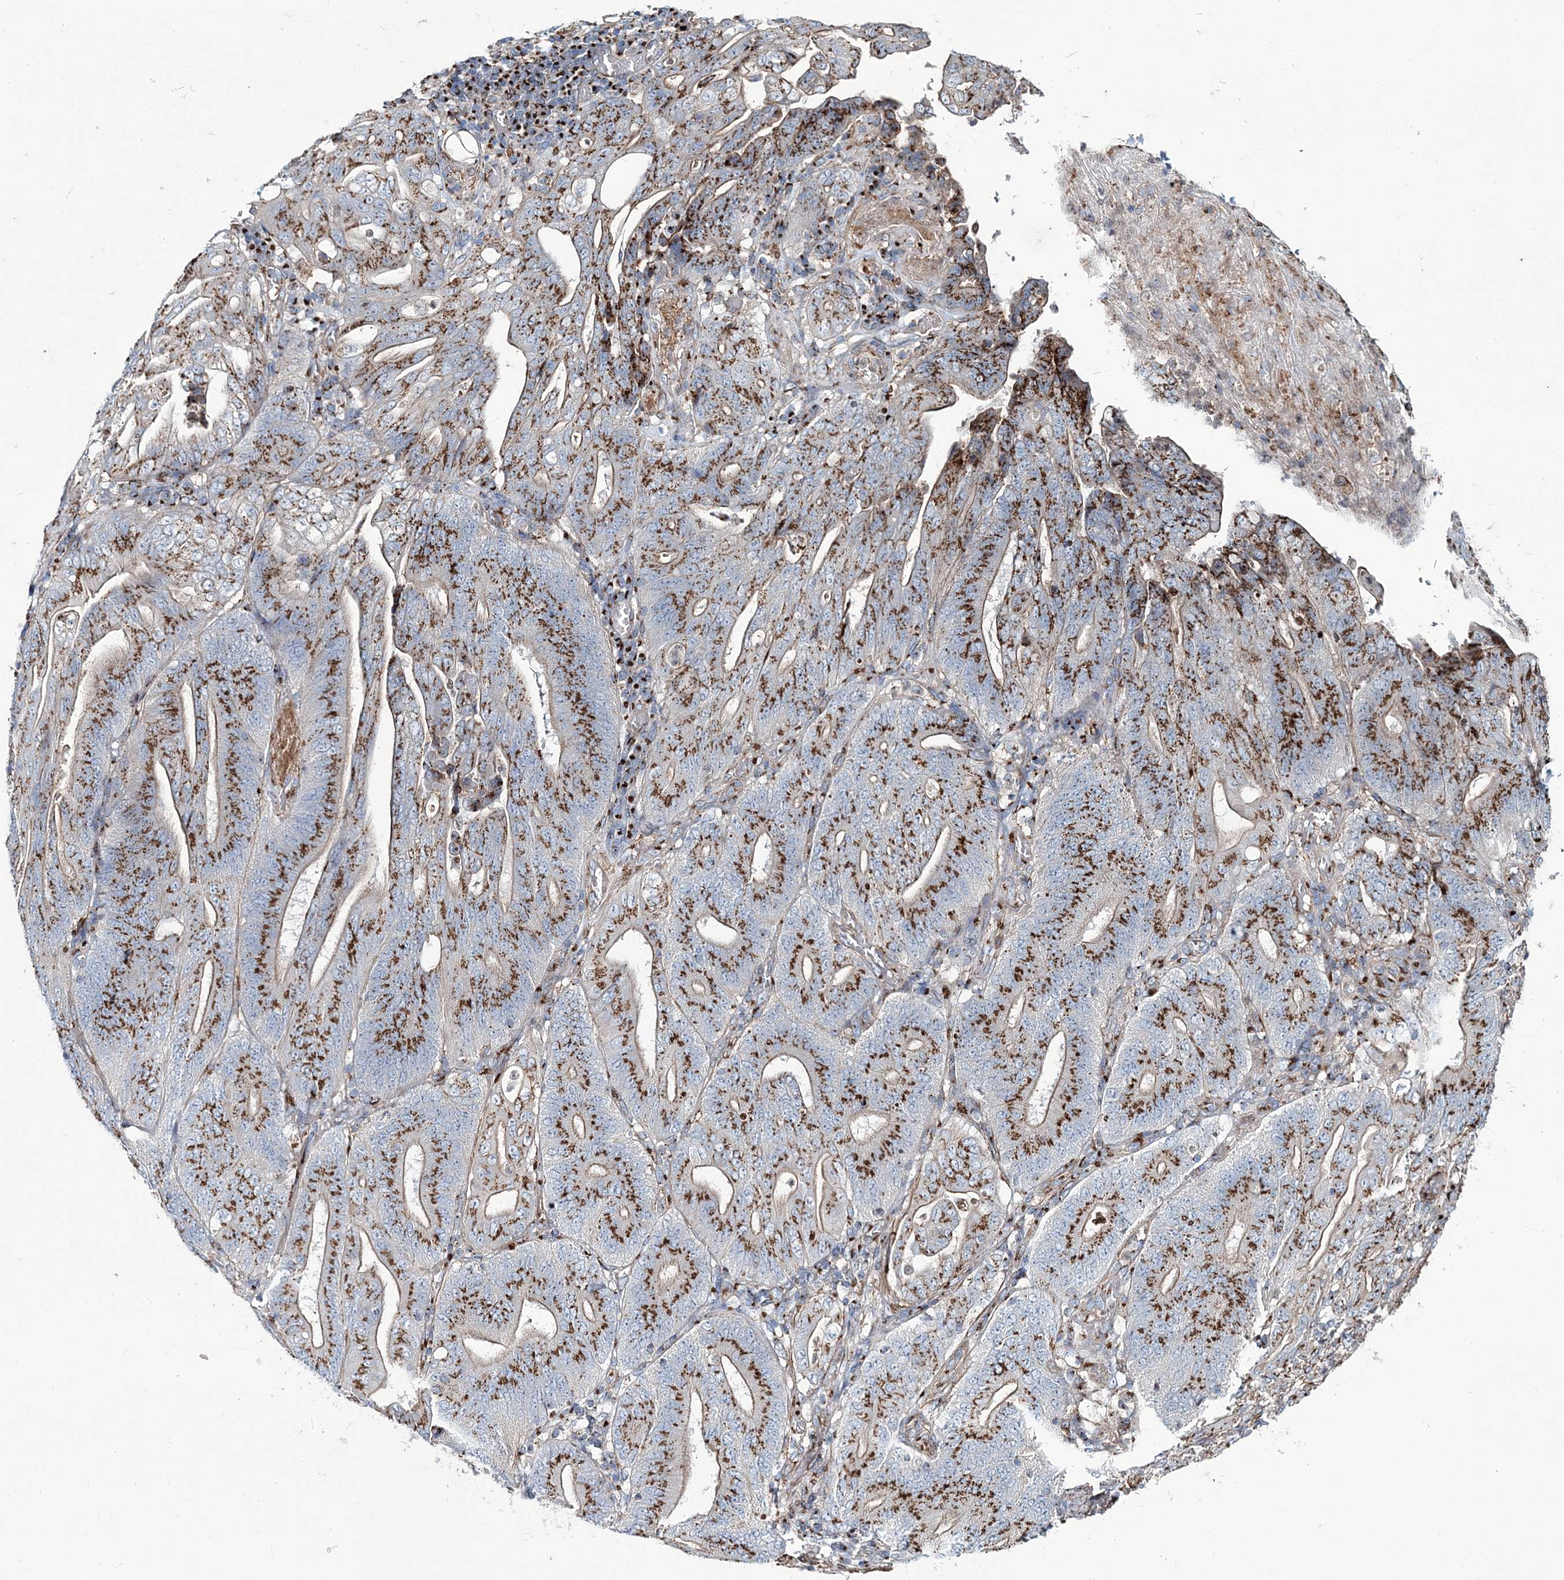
{"staining": {"intensity": "strong", "quantity": ">75%", "location": "cytoplasmic/membranous"}, "tissue": "stomach cancer", "cell_type": "Tumor cells", "image_type": "cancer", "snomed": [{"axis": "morphology", "description": "Adenocarcinoma, NOS"}, {"axis": "topography", "description": "Stomach"}], "caption": "Stomach cancer stained with immunohistochemistry reveals strong cytoplasmic/membranous staining in approximately >75% of tumor cells.", "gene": "MAN1A2", "patient": {"sex": "female", "age": 73}}